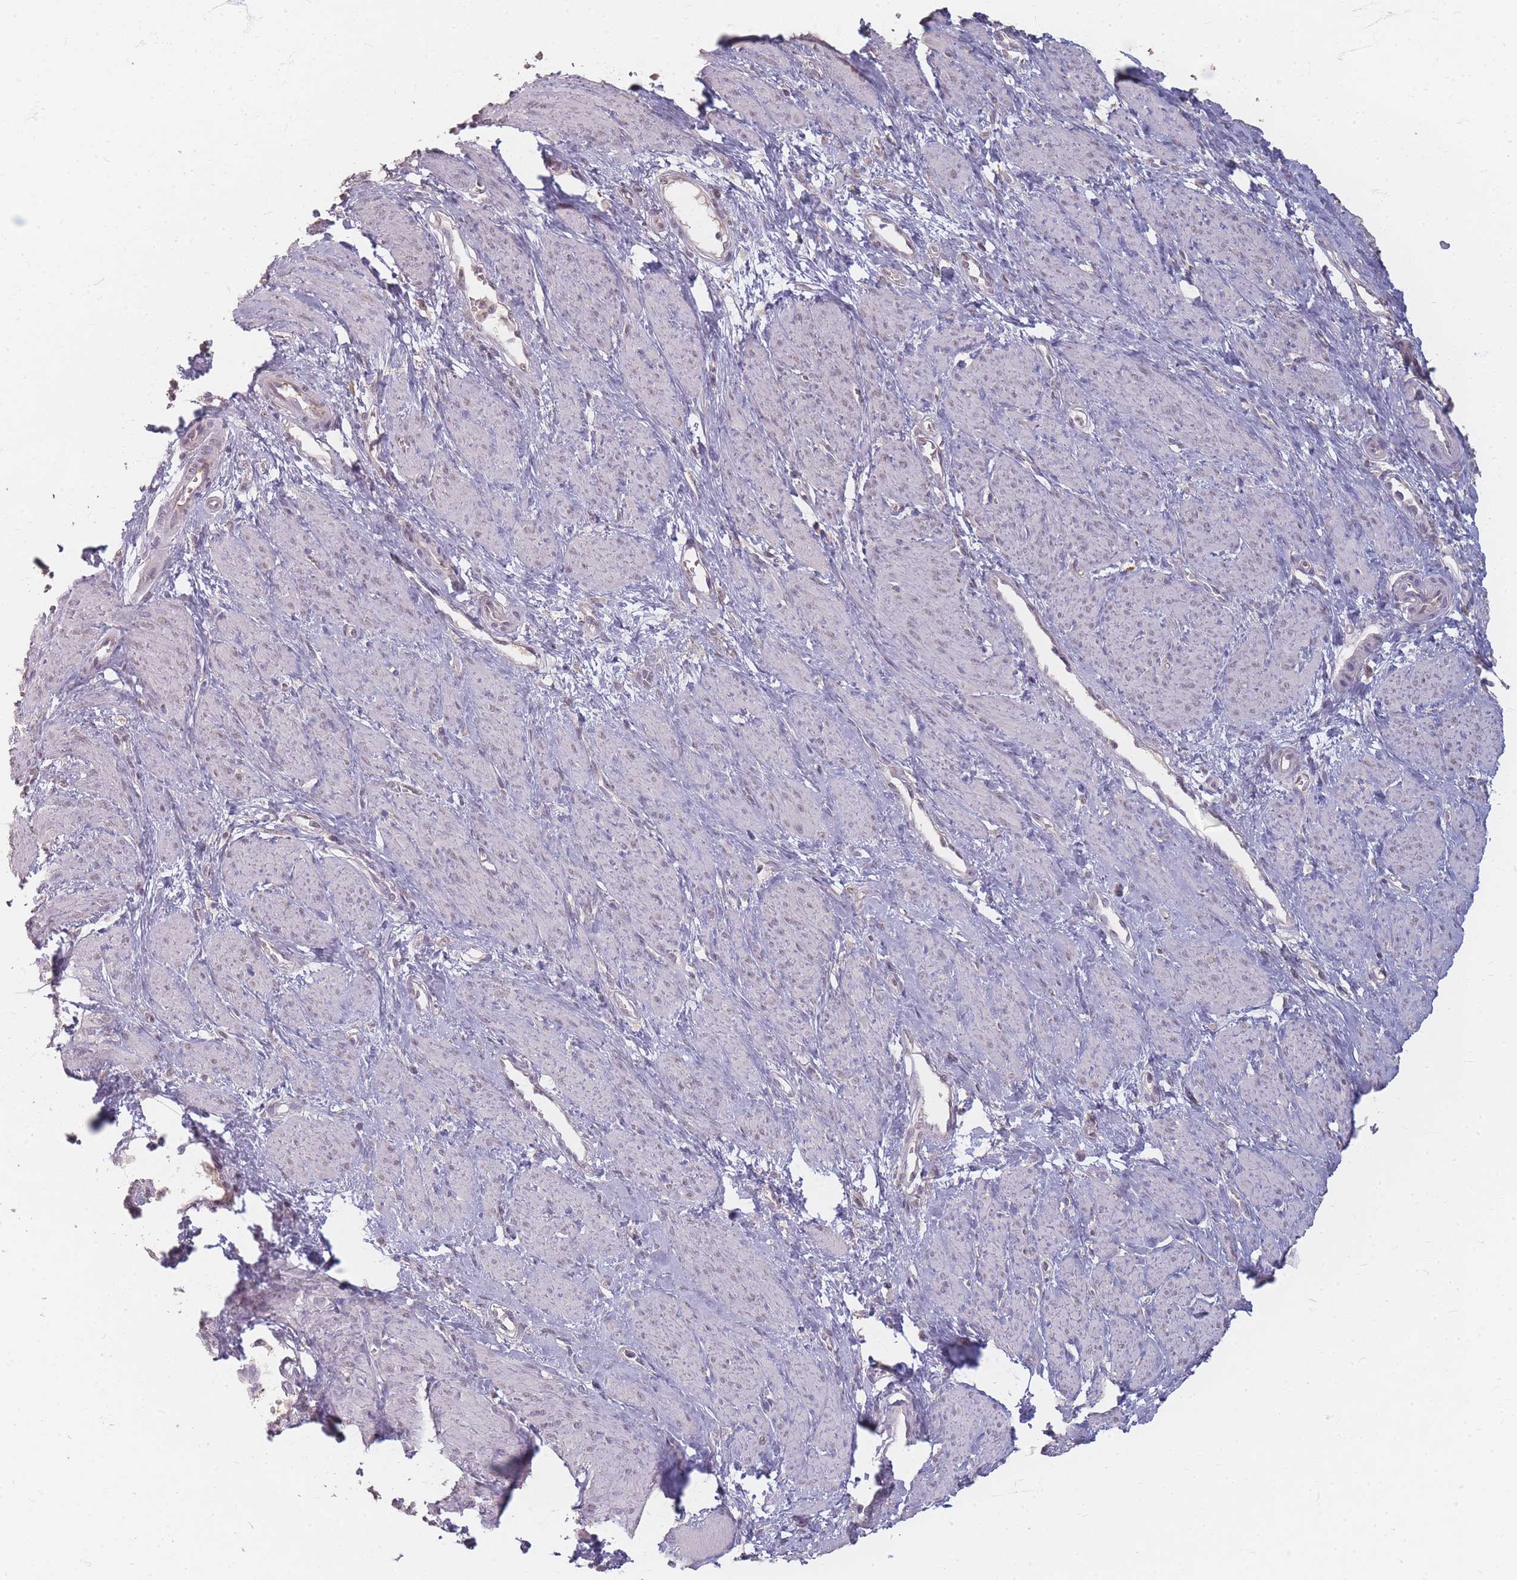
{"staining": {"intensity": "moderate", "quantity": "<25%", "location": "cytoplasmic/membranous"}, "tissue": "smooth muscle", "cell_type": "Smooth muscle cells", "image_type": "normal", "snomed": [{"axis": "morphology", "description": "Normal tissue, NOS"}, {"axis": "topography", "description": "Smooth muscle"}, {"axis": "topography", "description": "Uterus"}], "caption": "DAB (3,3'-diaminobenzidine) immunohistochemical staining of normal smooth muscle displays moderate cytoplasmic/membranous protein staining in about <25% of smooth muscle cells.", "gene": "RFTN1", "patient": {"sex": "female", "age": 39}}